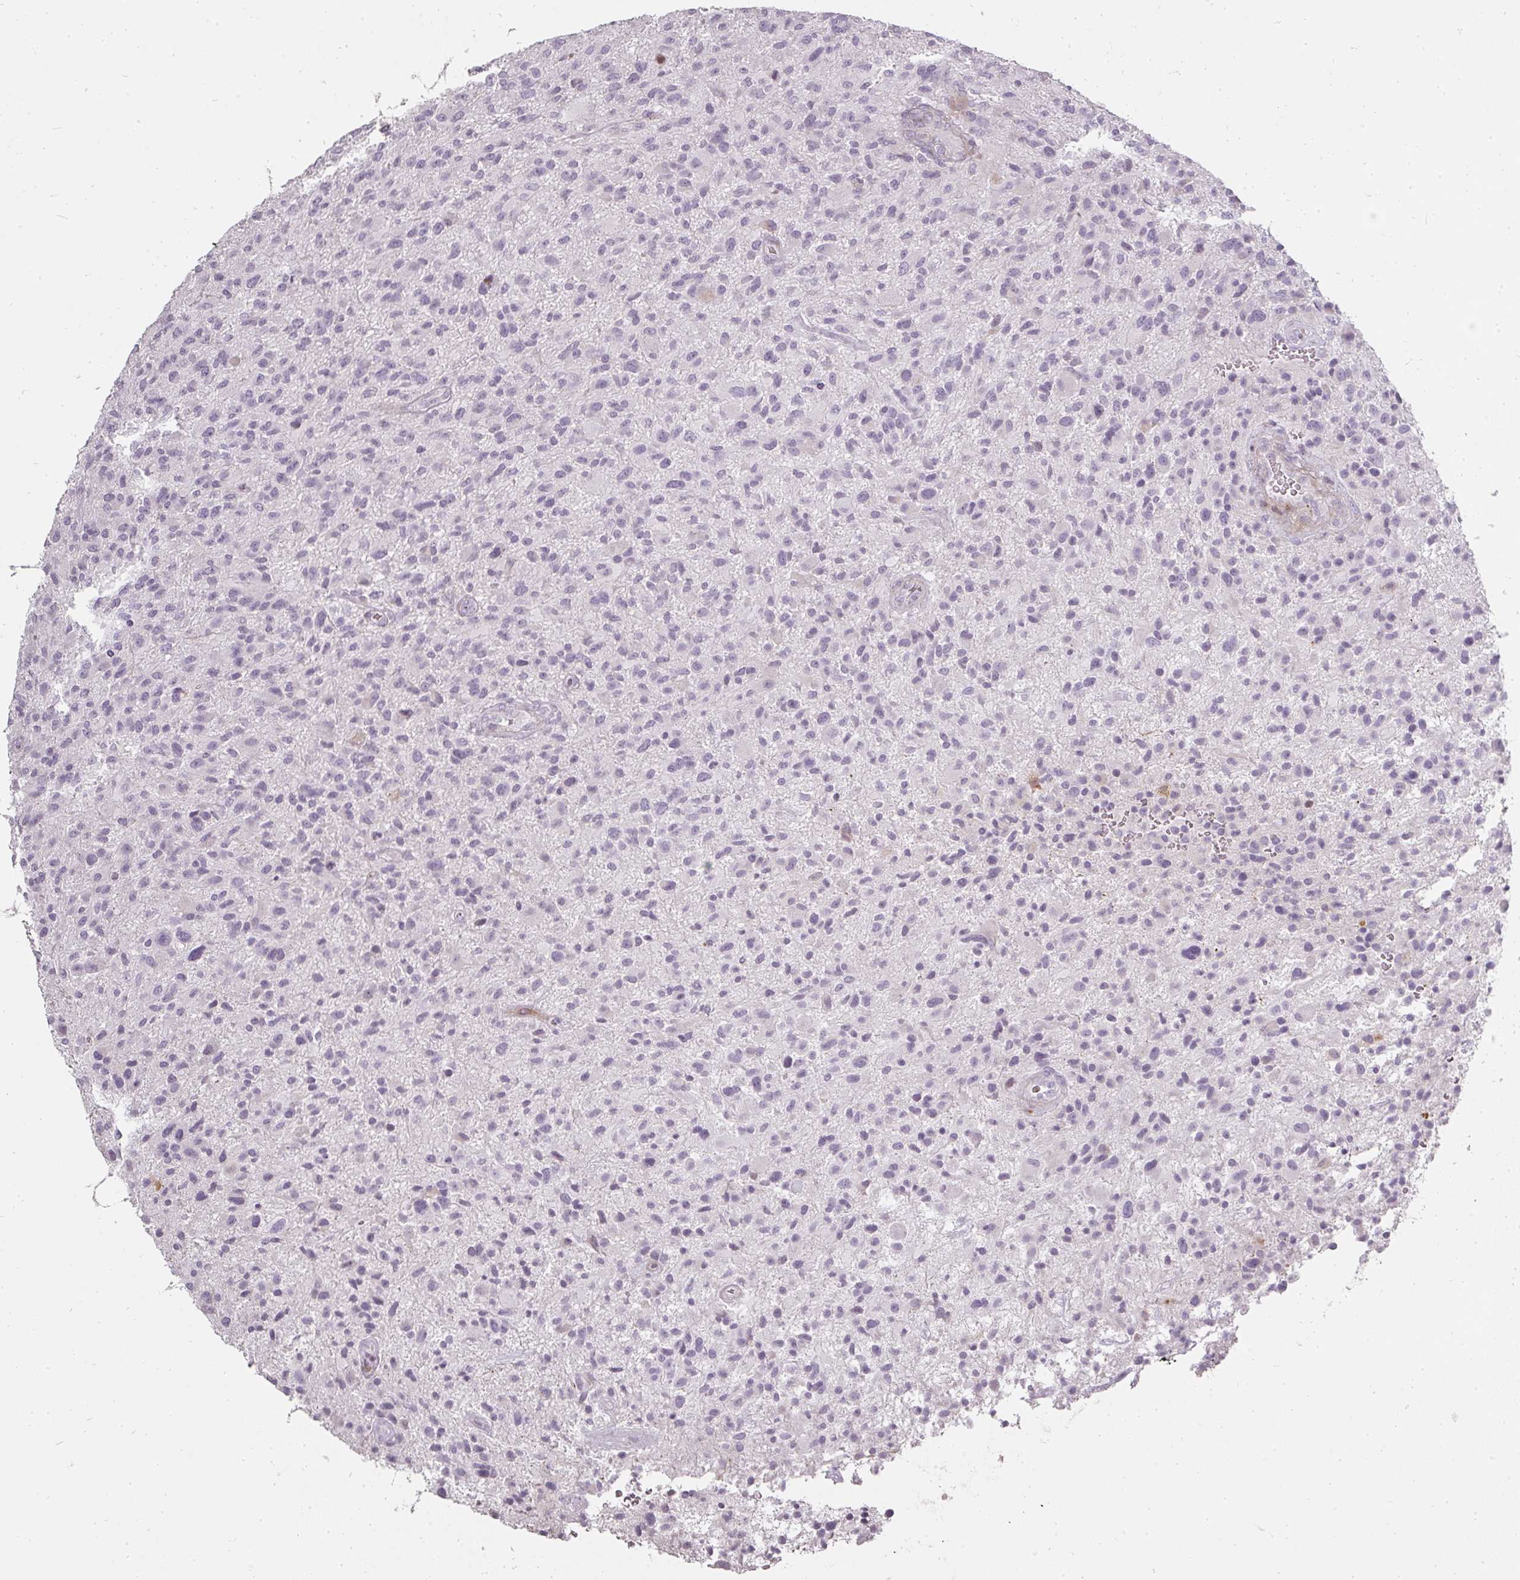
{"staining": {"intensity": "negative", "quantity": "none", "location": "none"}, "tissue": "glioma", "cell_type": "Tumor cells", "image_type": "cancer", "snomed": [{"axis": "morphology", "description": "Glioma, malignant, High grade"}, {"axis": "topography", "description": "Brain"}], "caption": "Tumor cells show no significant protein staining in glioma.", "gene": "BIK", "patient": {"sex": "male", "age": 47}}